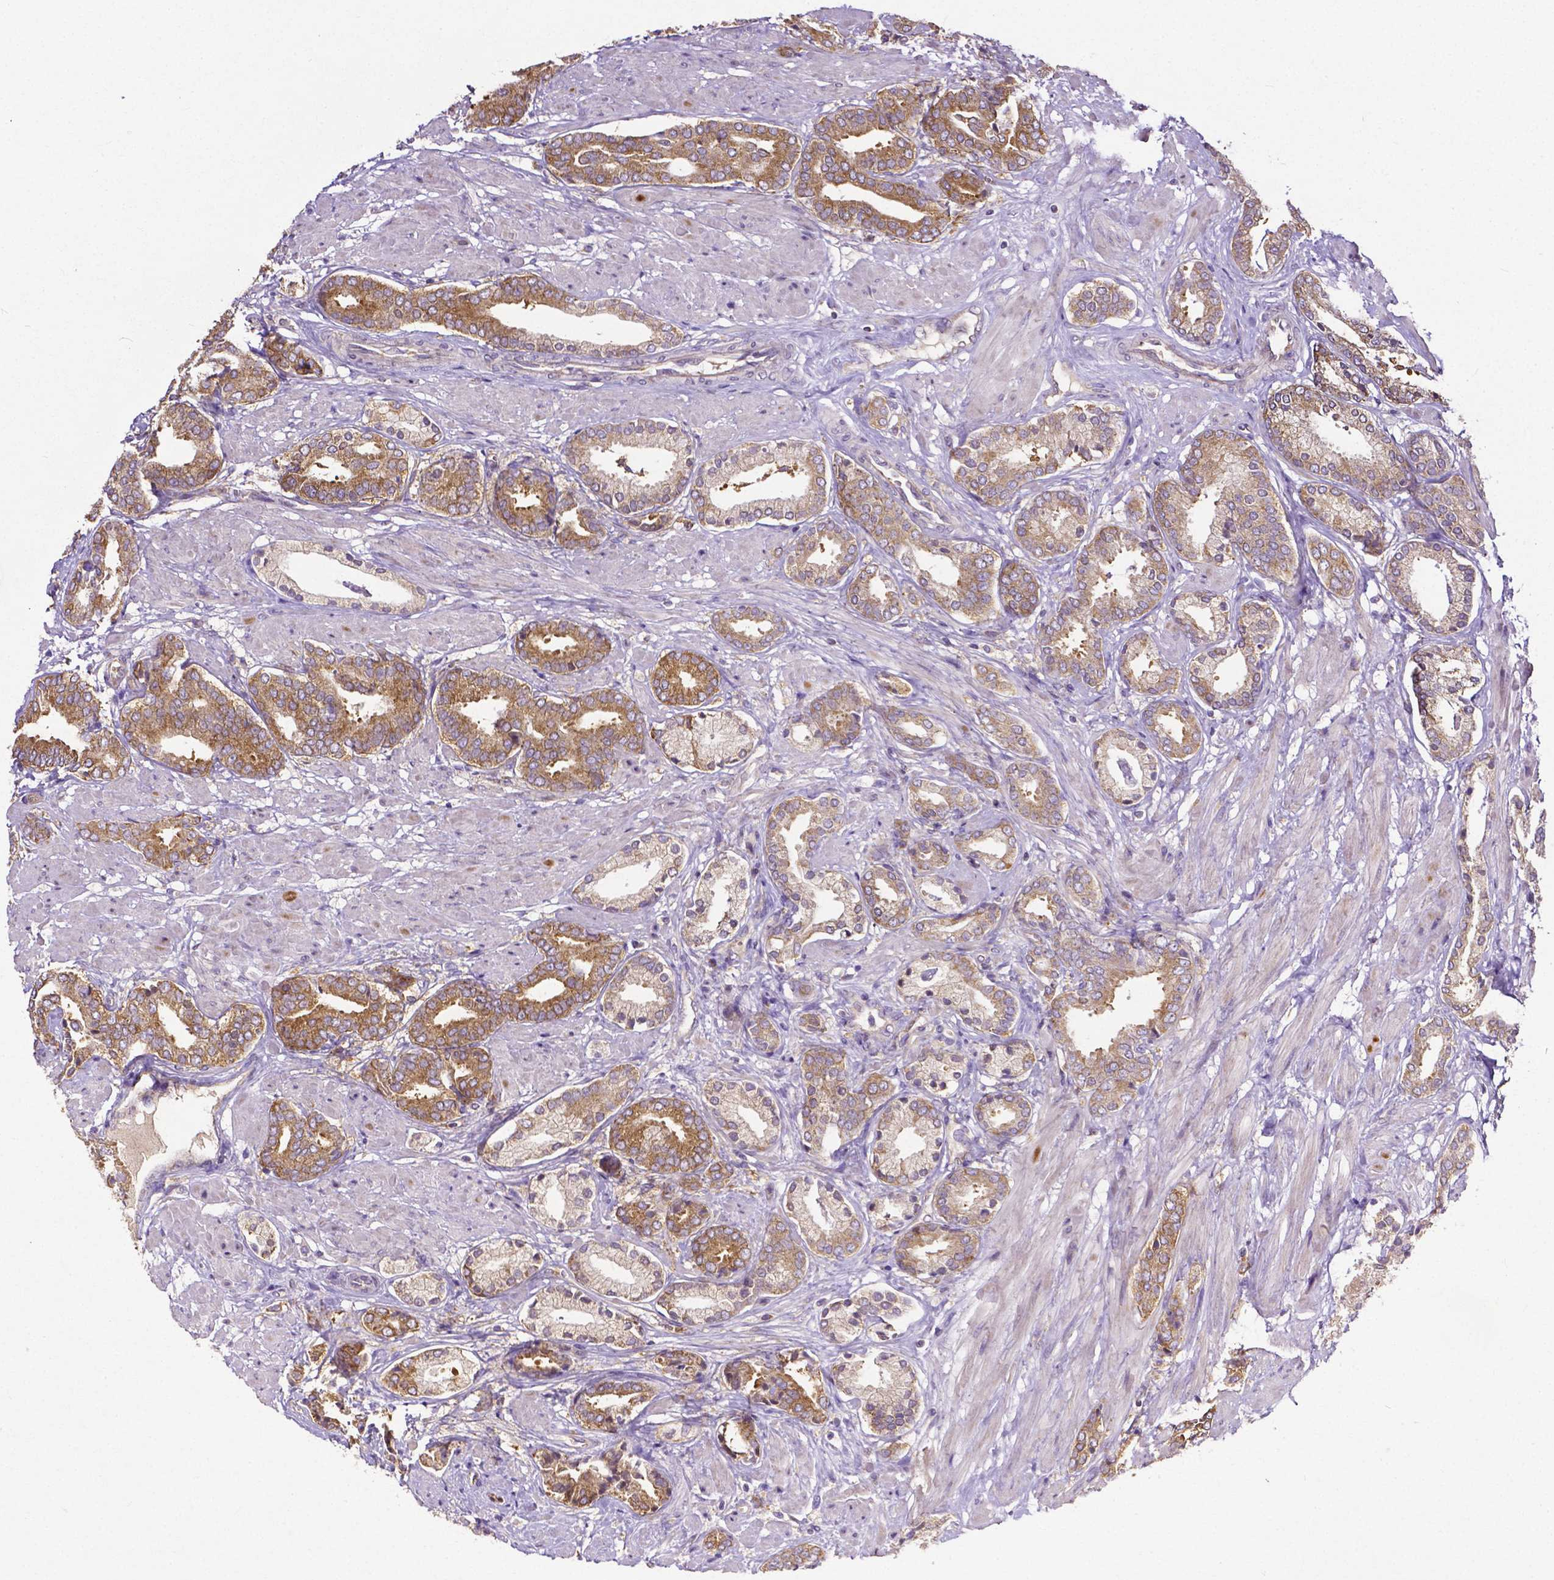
{"staining": {"intensity": "moderate", "quantity": ">75%", "location": "cytoplasmic/membranous"}, "tissue": "prostate cancer", "cell_type": "Tumor cells", "image_type": "cancer", "snomed": [{"axis": "morphology", "description": "Adenocarcinoma, High grade"}, {"axis": "topography", "description": "Prostate"}], "caption": "Immunohistochemical staining of human high-grade adenocarcinoma (prostate) demonstrates medium levels of moderate cytoplasmic/membranous protein expression in approximately >75% of tumor cells. The staining was performed using DAB, with brown indicating positive protein expression. Nuclei are stained blue with hematoxylin.", "gene": "DICER1", "patient": {"sex": "male", "age": 56}}